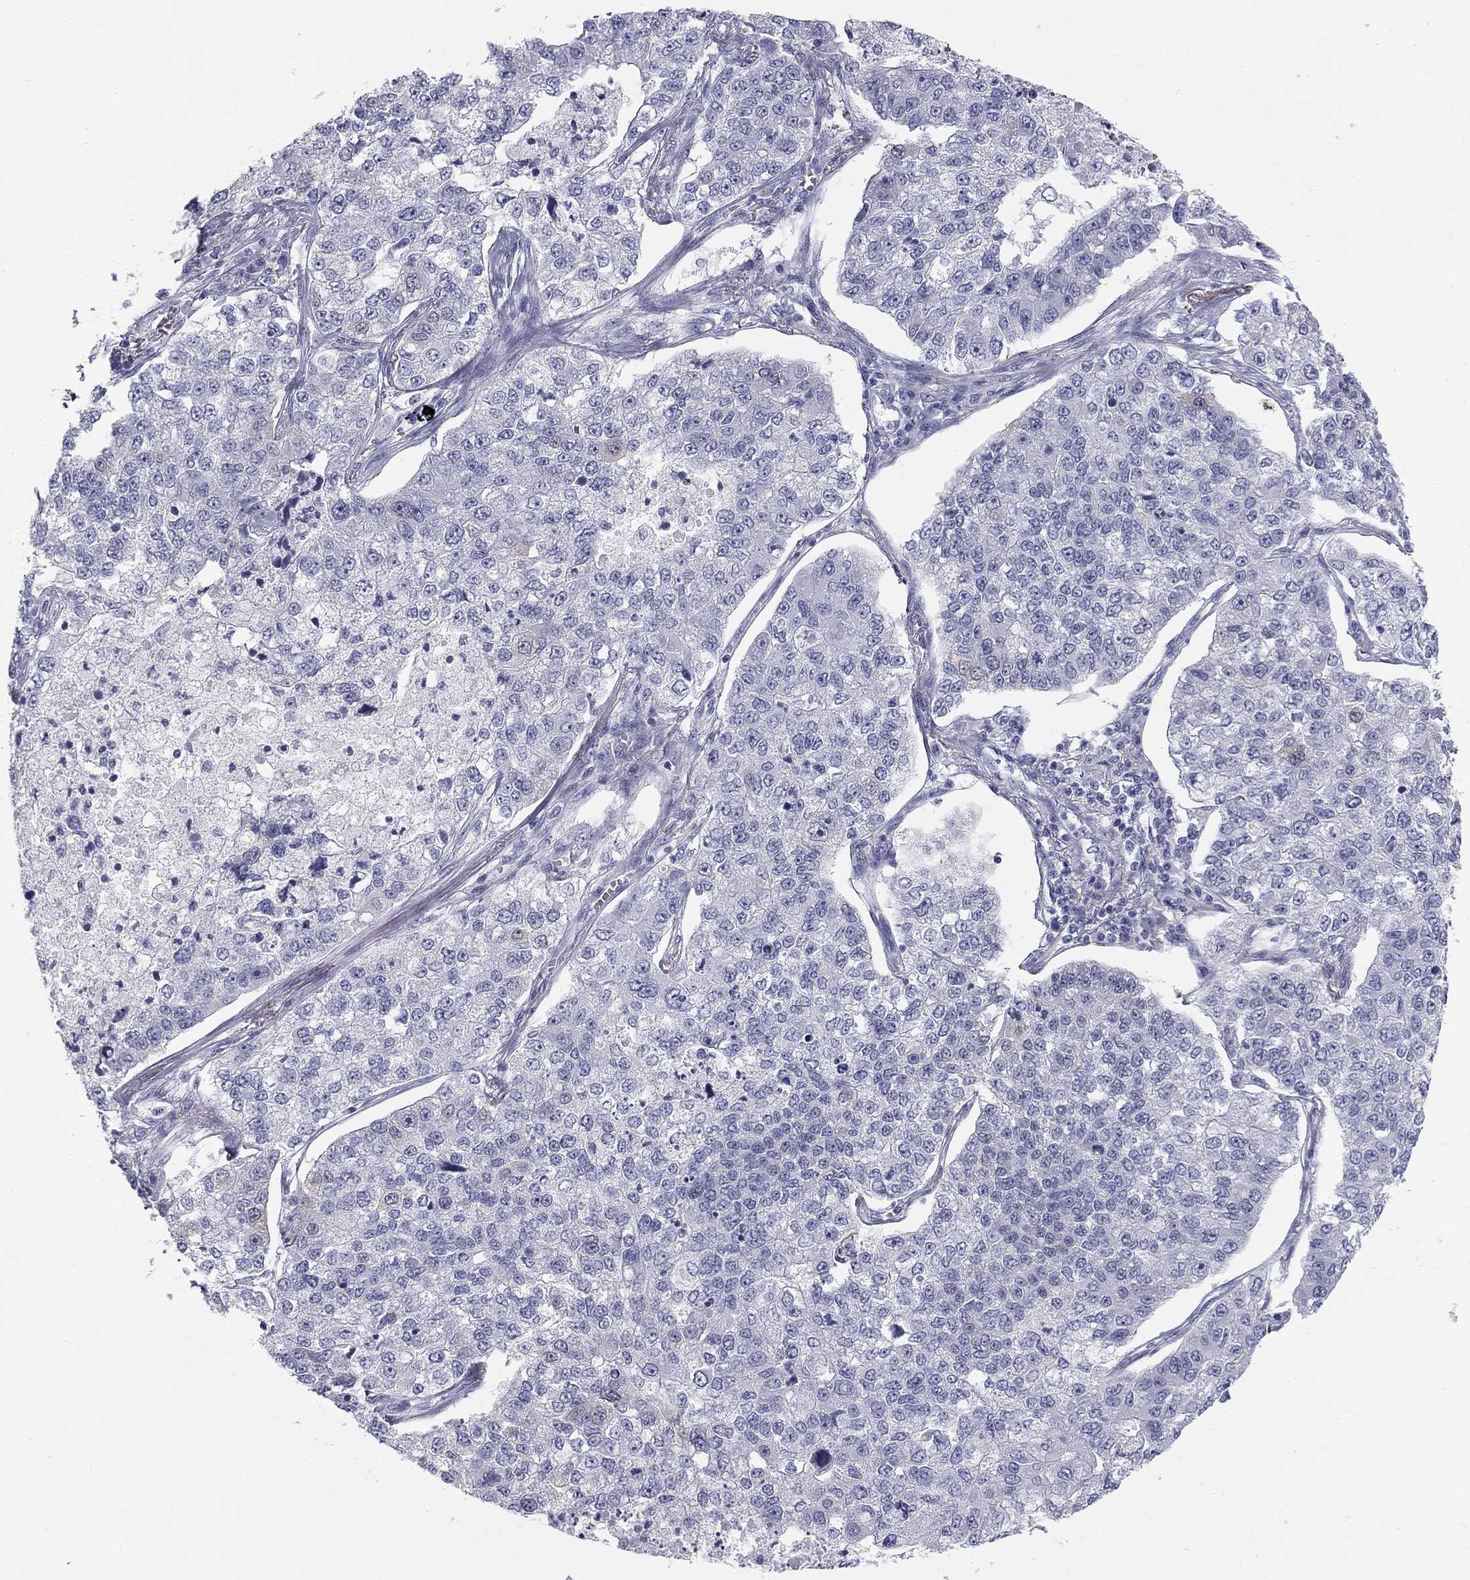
{"staining": {"intensity": "negative", "quantity": "none", "location": "none"}, "tissue": "lung cancer", "cell_type": "Tumor cells", "image_type": "cancer", "snomed": [{"axis": "morphology", "description": "Adenocarcinoma, NOS"}, {"axis": "topography", "description": "Lung"}], "caption": "A micrograph of human lung cancer (adenocarcinoma) is negative for staining in tumor cells.", "gene": "SULT2B1", "patient": {"sex": "male", "age": 49}}